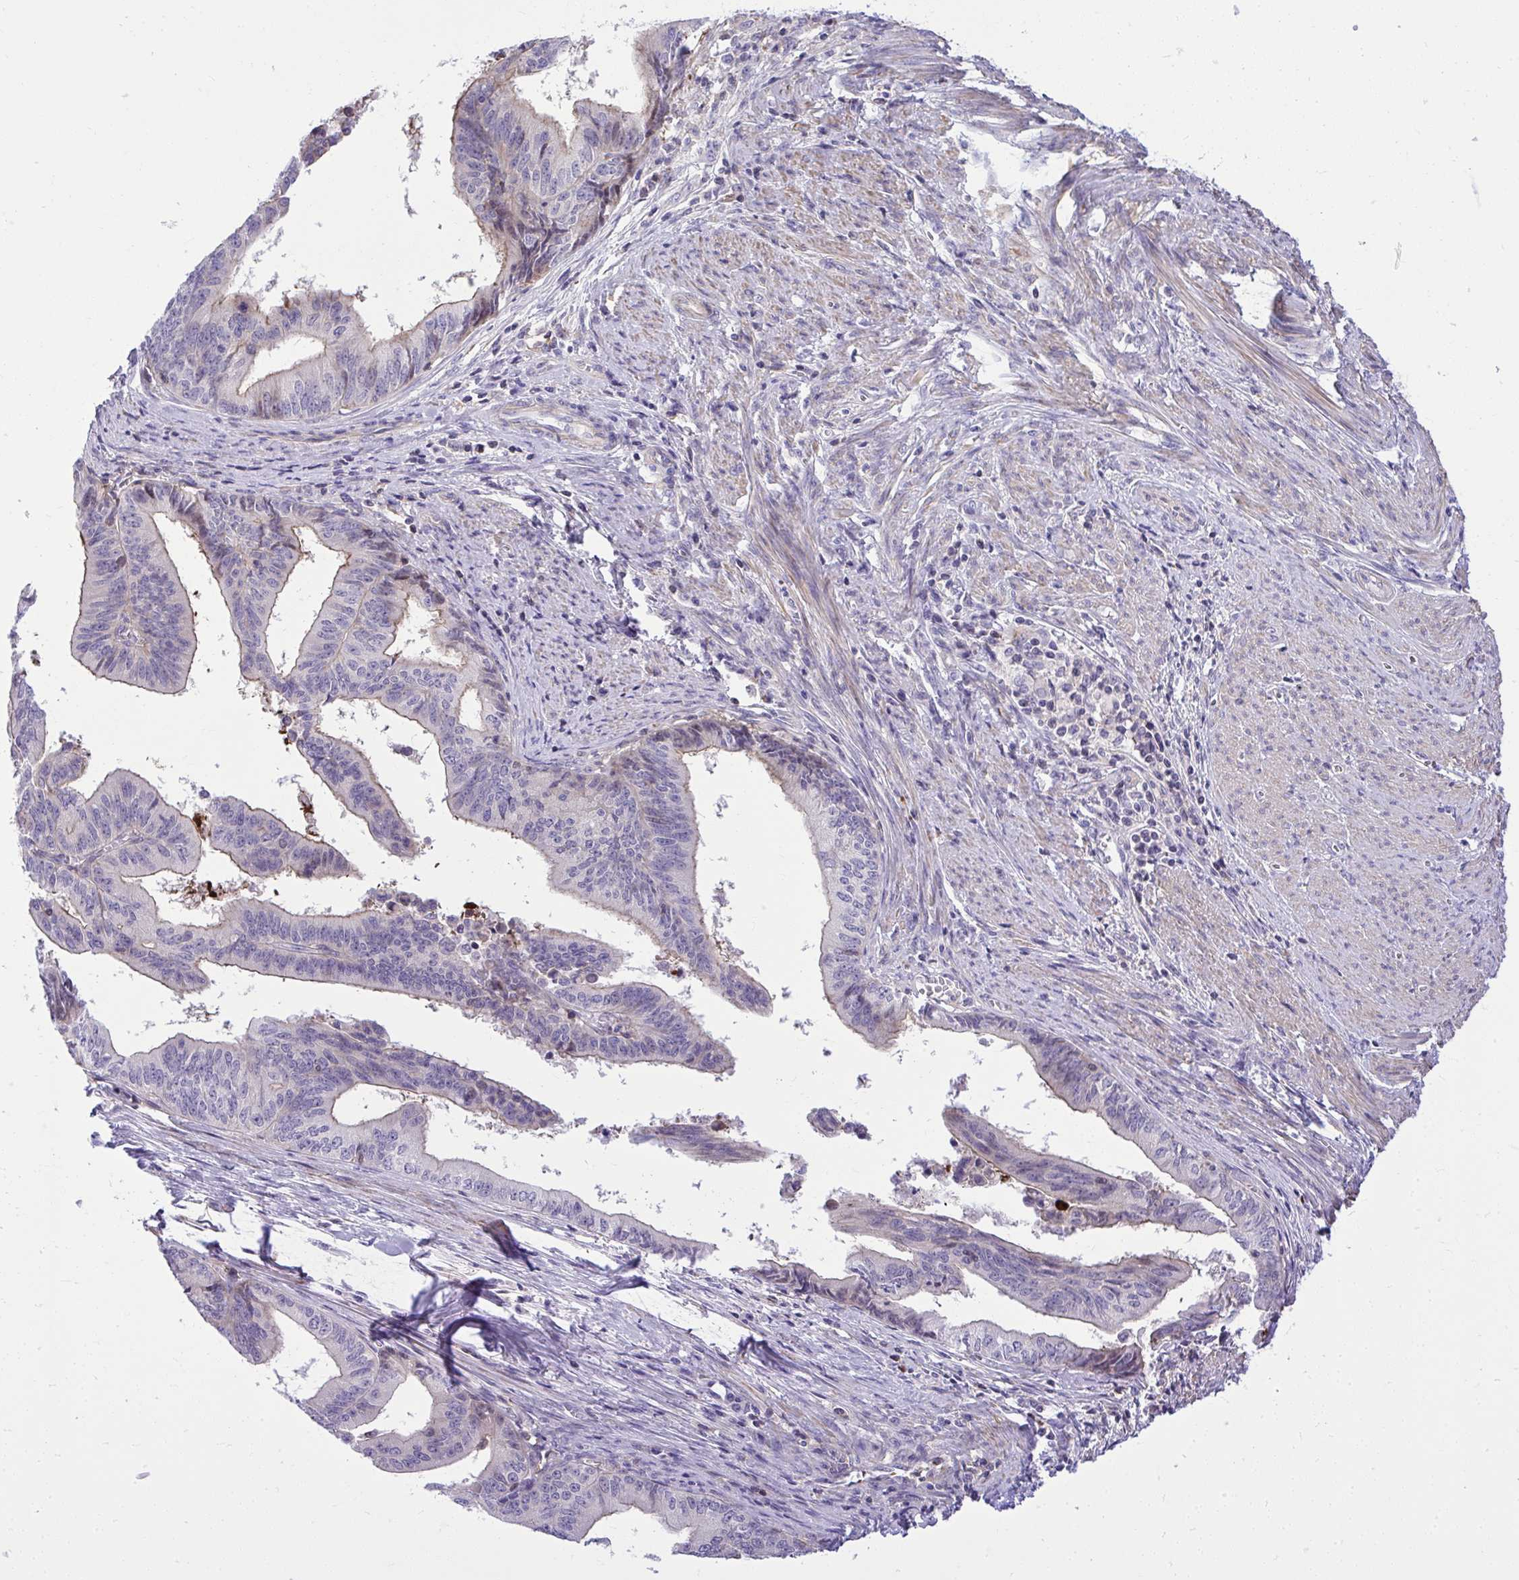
{"staining": {"intensity": "negative", "quantity": "none", "location": "none"}, "tissue": "endometrial cancer", "cell_type": "Tumor cells", "image_type": "cancer", "snomed": [{"axis": "morphology", "description": "Adenocarcinoma, NOS"}, {"axis": "topography", "description": "Endometrium"}], "caption": "Immunohistochemistry (IHC) image of human adenocarcinoma (endometrial) stained for a protein (brown), which shows no positivity in tumor cells. (DAB (3,3'-diaminobenzidine) IHC with hematoxylin counter stain).", "gene": "GRK4", "patient": {"sex": "female", "age": 65}}